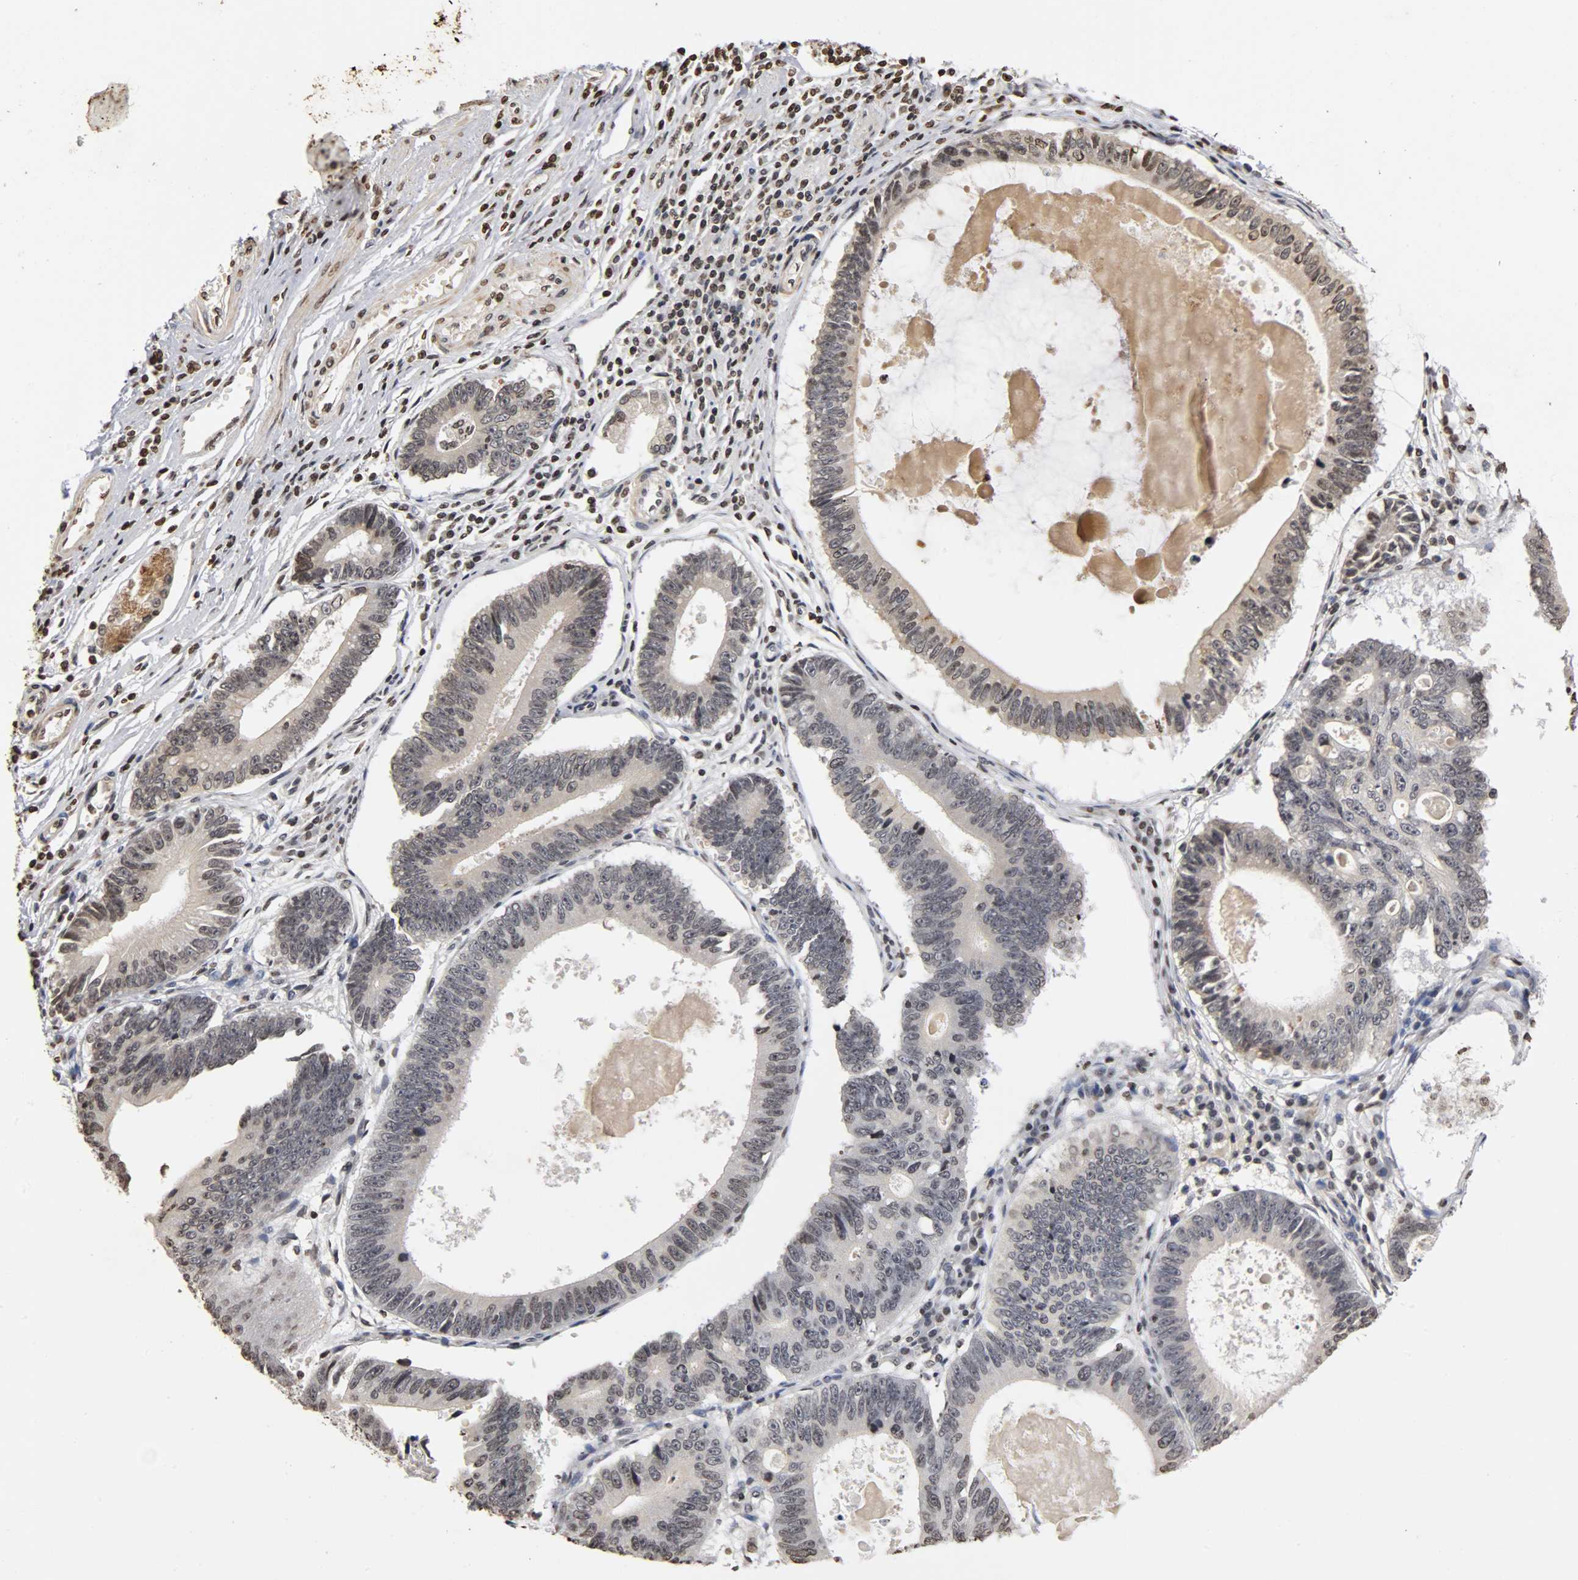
{"staining": {"intensity": "weak", "quantity": "<25%", "location": "nuclear"}, "tissue": "stomach cancer", "cell_type": "Tumor cells", "image_type": "cancer", "snomed": [{"axis": "morphology", "description": "Adenocarcinoma, NOS"}, {"axis": "topography", "description": "Stomach"}], "caption": "The image exhibits no staining of tumor cells in stomach cancer (adenocarcinoma).", "gene": "ERCC2", "patient": {"sex": "male", "age": 59}}